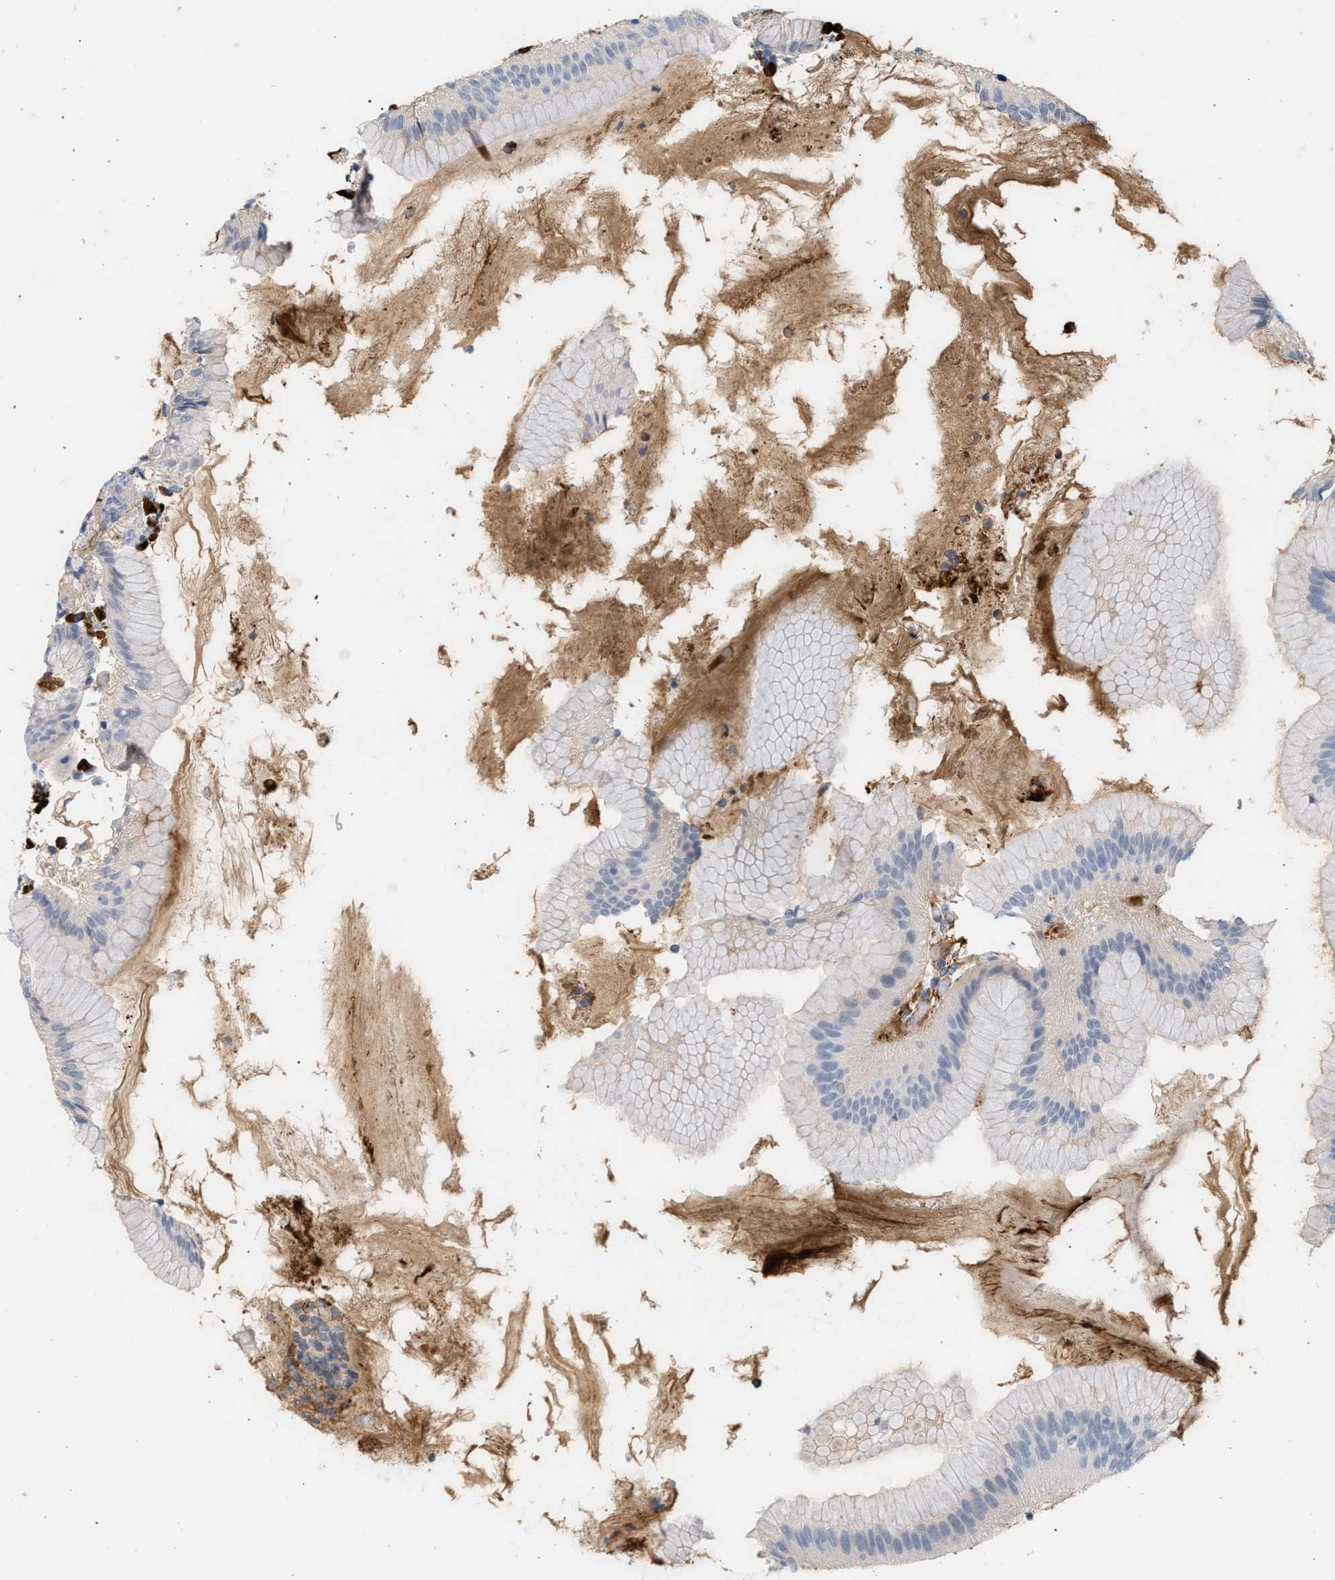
{"staining": {"intensity": "negative", "quantity": "none", "location": "none"}, "tissue": "stomach", "cell_type": "Glandular cells", "image_type": "normal", "snomed": [{"axis": "morphology", "description": "Normal tissue, NOS"}, {"axis": "topography", "description": "Stomach"}, {"axis": "topography", "description": "Stomach, lower"}], "caption": "This is an immunohistochemistry histopathology image of benign stomach. There is no staining in glandular cells.", "gene": "MAMDC2", "patient": {"sex": "female", "age": 75}}